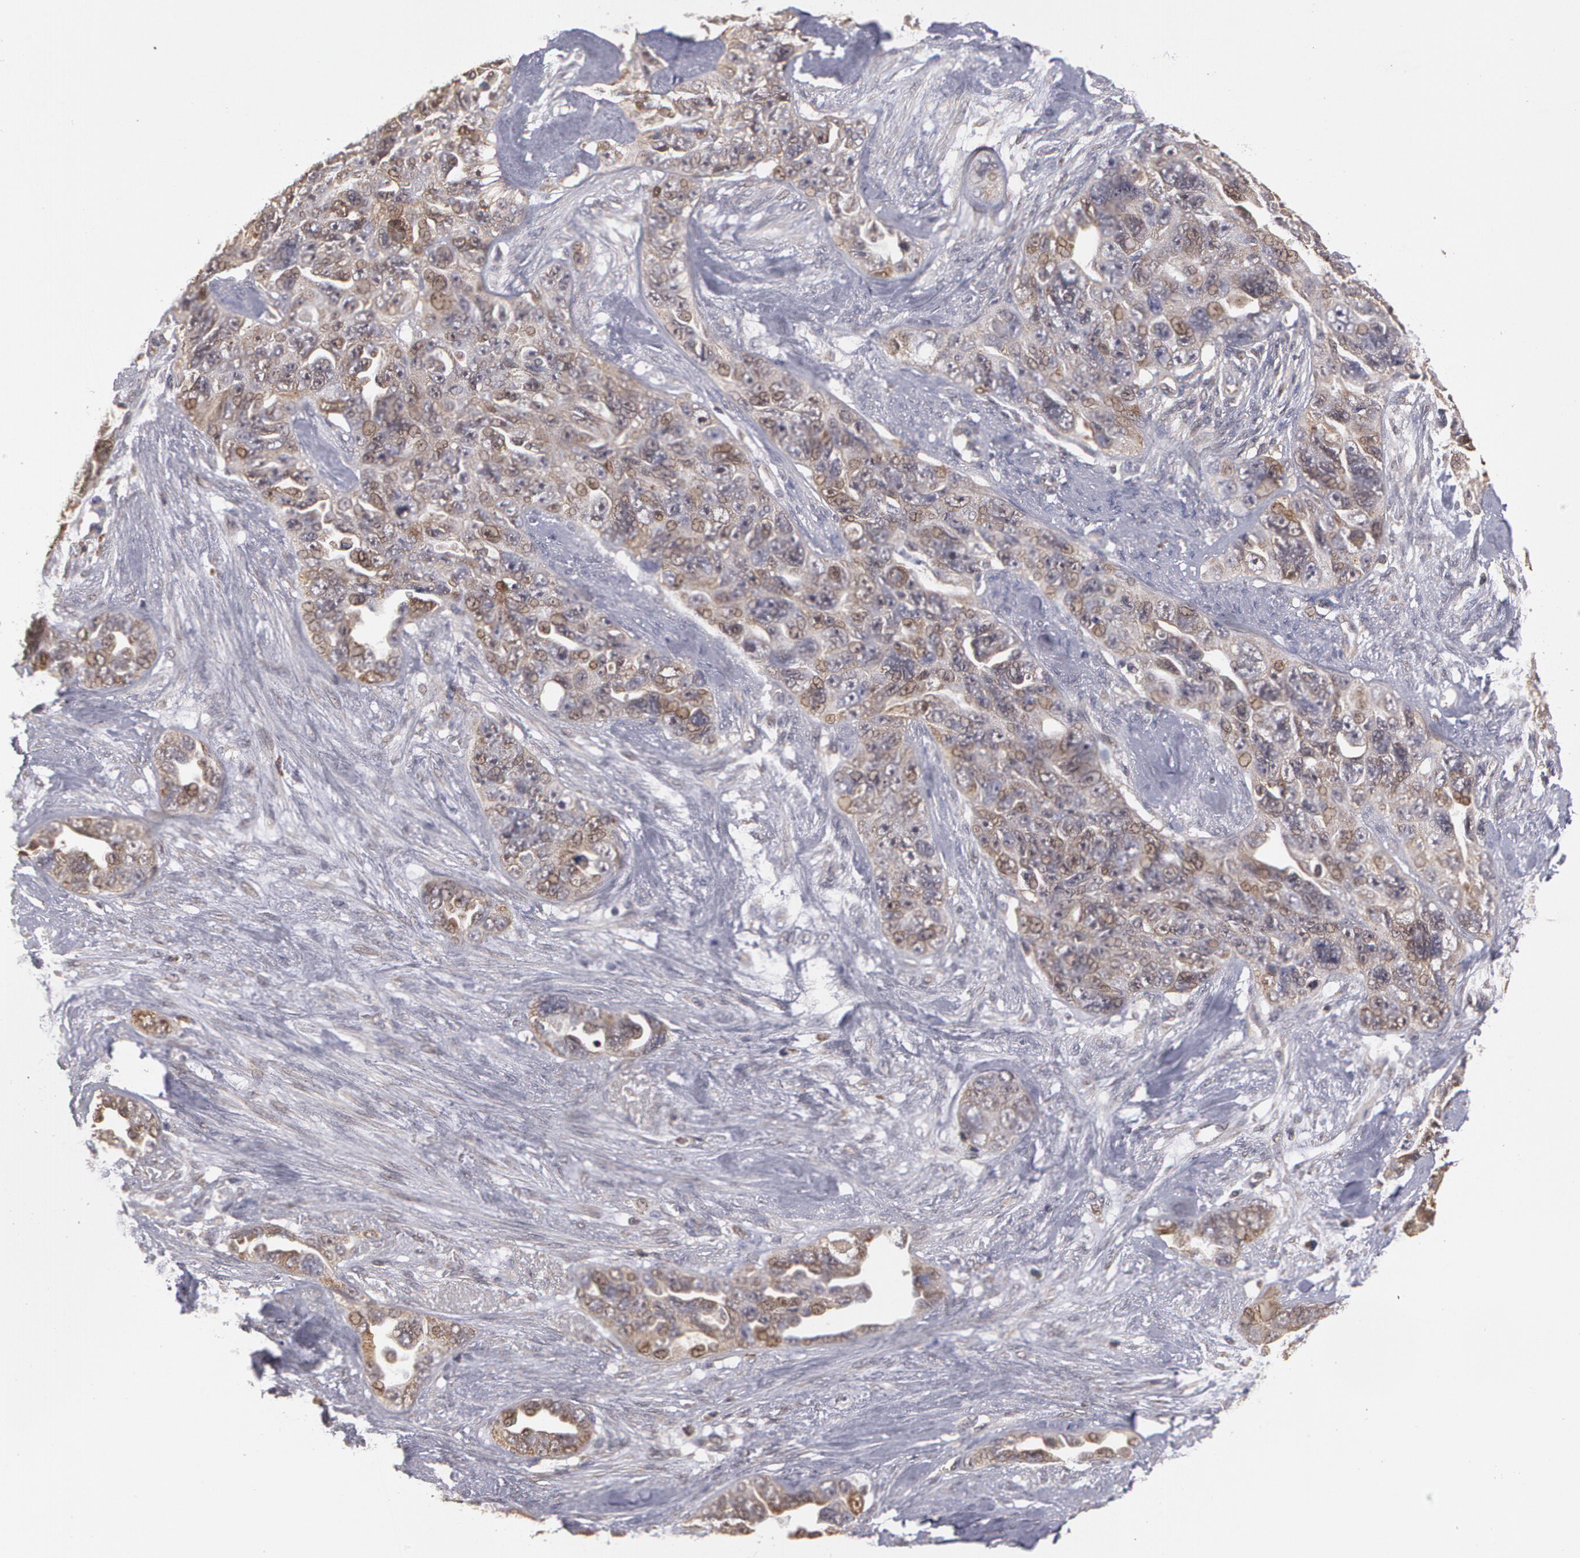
{"staining": {"intensity": "weak", "quantity": ">75%", "location": "cytoplasmic/membranous"}, "tissue": "ovarian cancer", "cell_type": "Tumor cells", "image_type": "cancer", "snomed": [{"axis": "morphology", "description": "Cystadenocarcinoma, serous, NOS"}, {"axis": "topography", "description": "Ovary"}], "caption": "Immunohistochemistry of human ovarian cancer (serous cystadenocarcinoma) demonstrates low levels of weak cytoplasmic/membranous expression in approximately >75% of tumor cells. (DAB (3,3'-diaminobenzidine) = brown stain, brightfield microscopy at high magnification).", "gene": "MPST", "patient": {"sex": "female", "age": 63}}